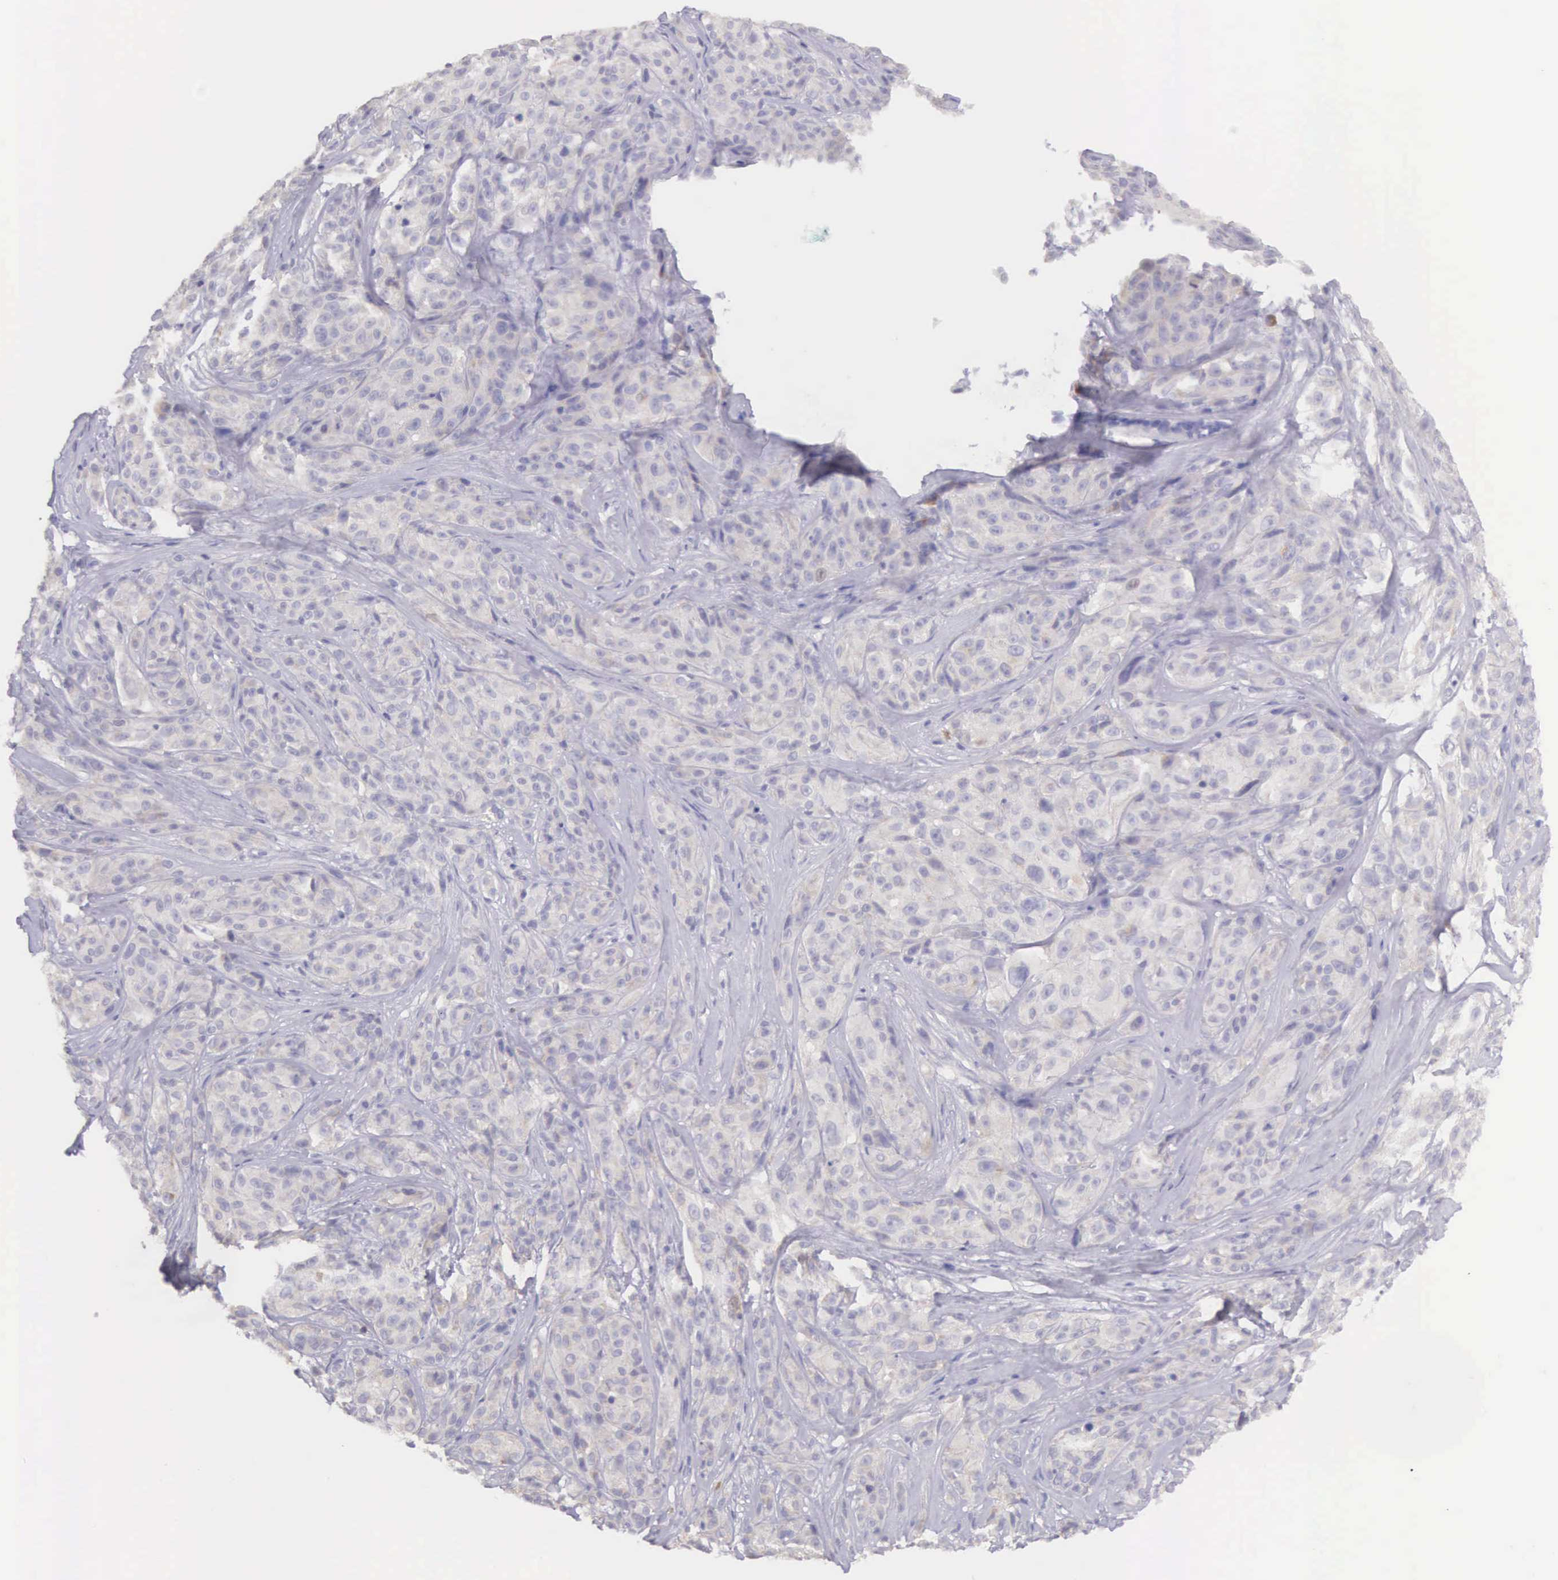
{"staining": {"intensity": "weak", "quantity": "25%-75%", "location": "cytoplasmic/membranous"}, "tissue": "melanoma", "cell_type": "Tumor cells", "image_type": "cancer", "snomed": [{"axis": "morphology", "description": "Malignant melanoma, NOS"}, {"axis": "topography", "description": "Skin"}], "caption": "Protein expression analysis of human malignant melanoma reveals weak cytoplasmic/membranous staining in approximately 25%-75% of tumor cells.", "gene": "ARFGAP3", "patient": {"sex": "male", "age": 56}}